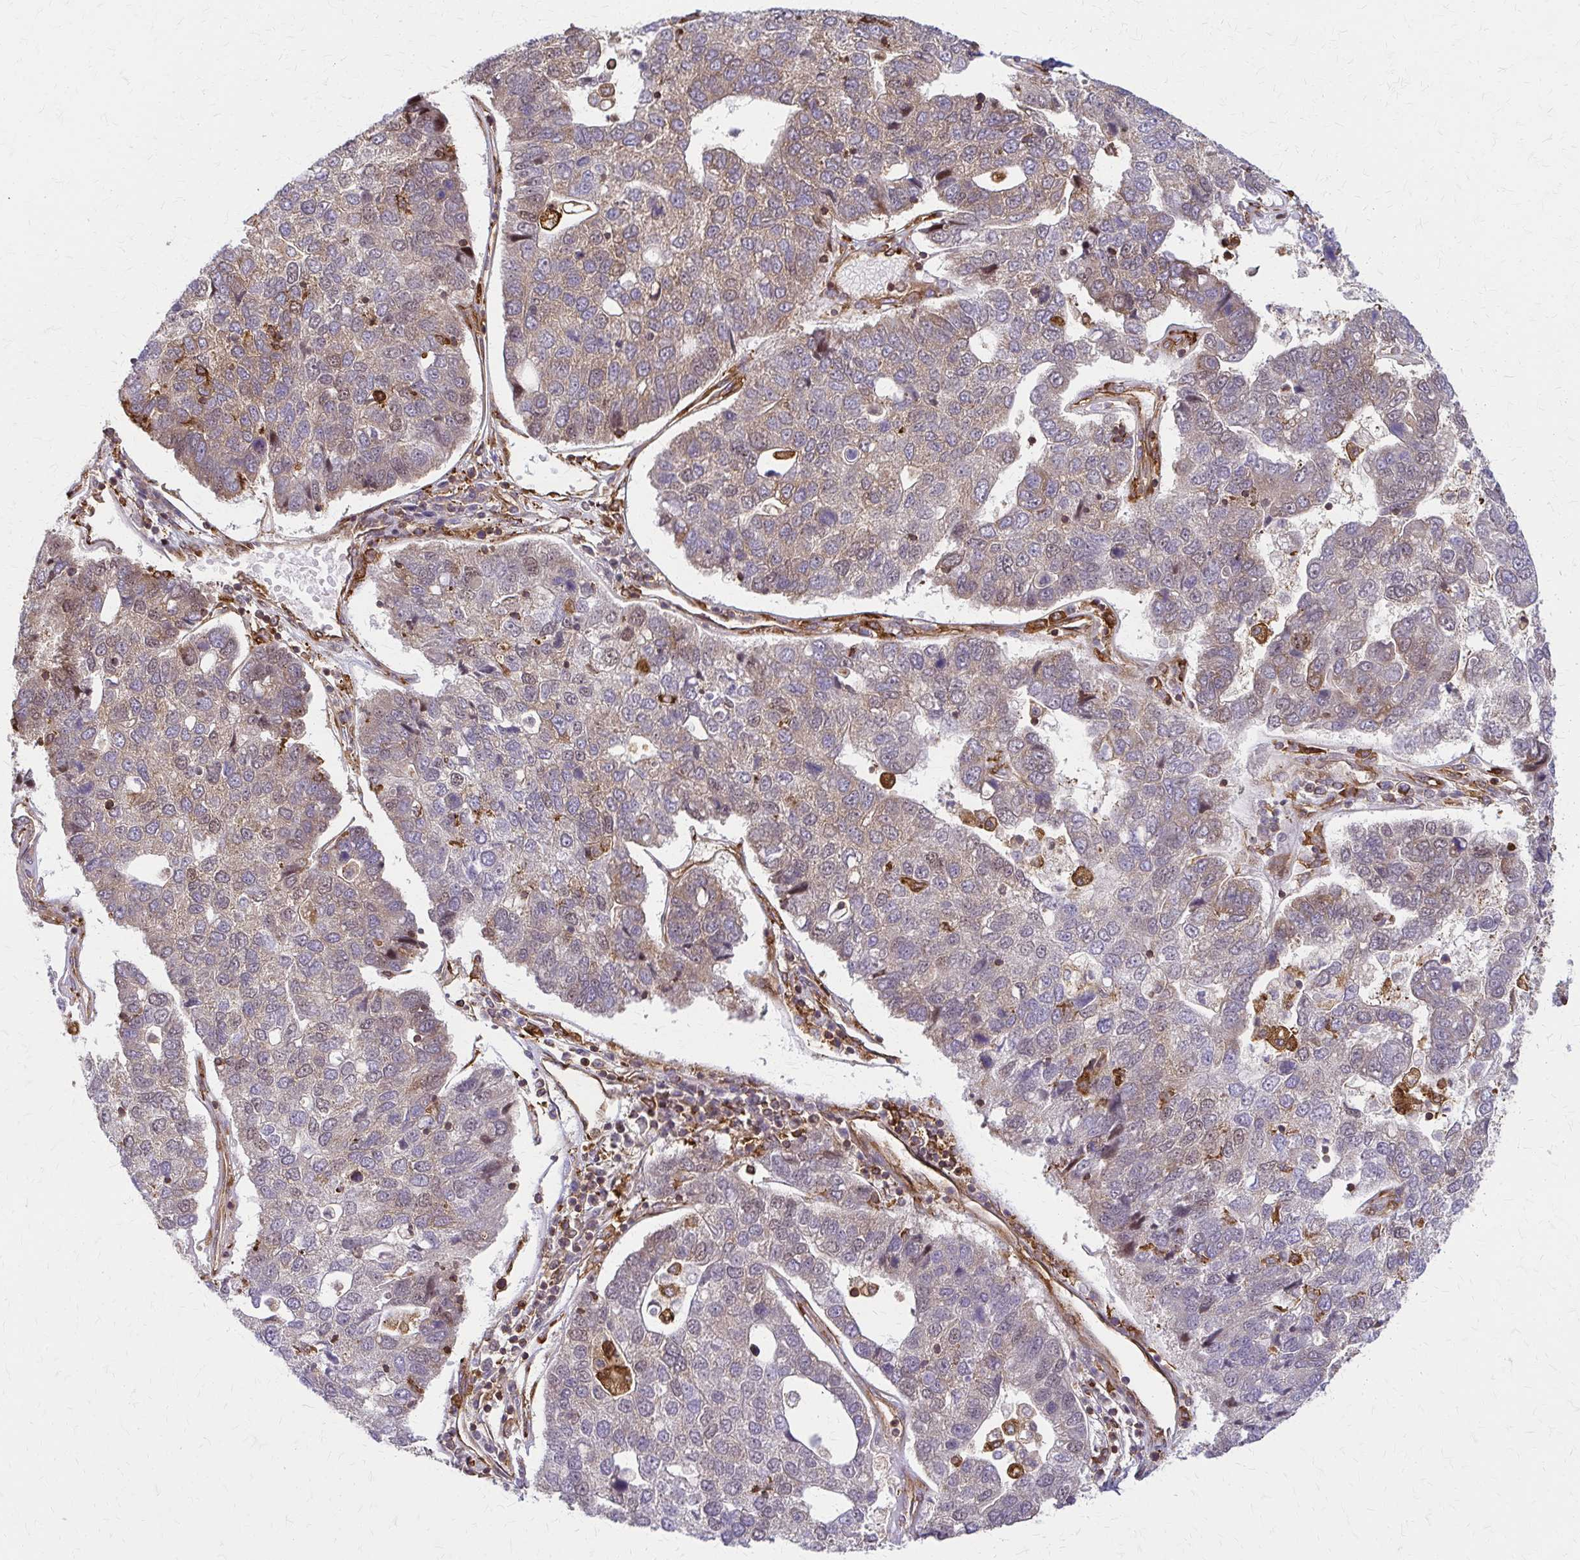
{"staining": {"intensity": "weak", "quantity": "<25%", "location": "cytoplasmic/membranous"}, "tissue": "pancreatic cancer", "cell_type": "Tumor cells", "image_type": "cancer", "snomed": [{"axis": "morphology", "description": "Adenocarcinoma, NOS"}, {"axis": "topography", "description": "Pancreas"}], "caption": "The histopathology image exhibits no significant expression in tumor cells of pancreatic adenocarcinoma. The staining is performed using DAB brown chromogen with nuclei counter-stained in using hematoxylin.", "gene": "WASF2", "patient": {"sex": "female", "age": 61}}